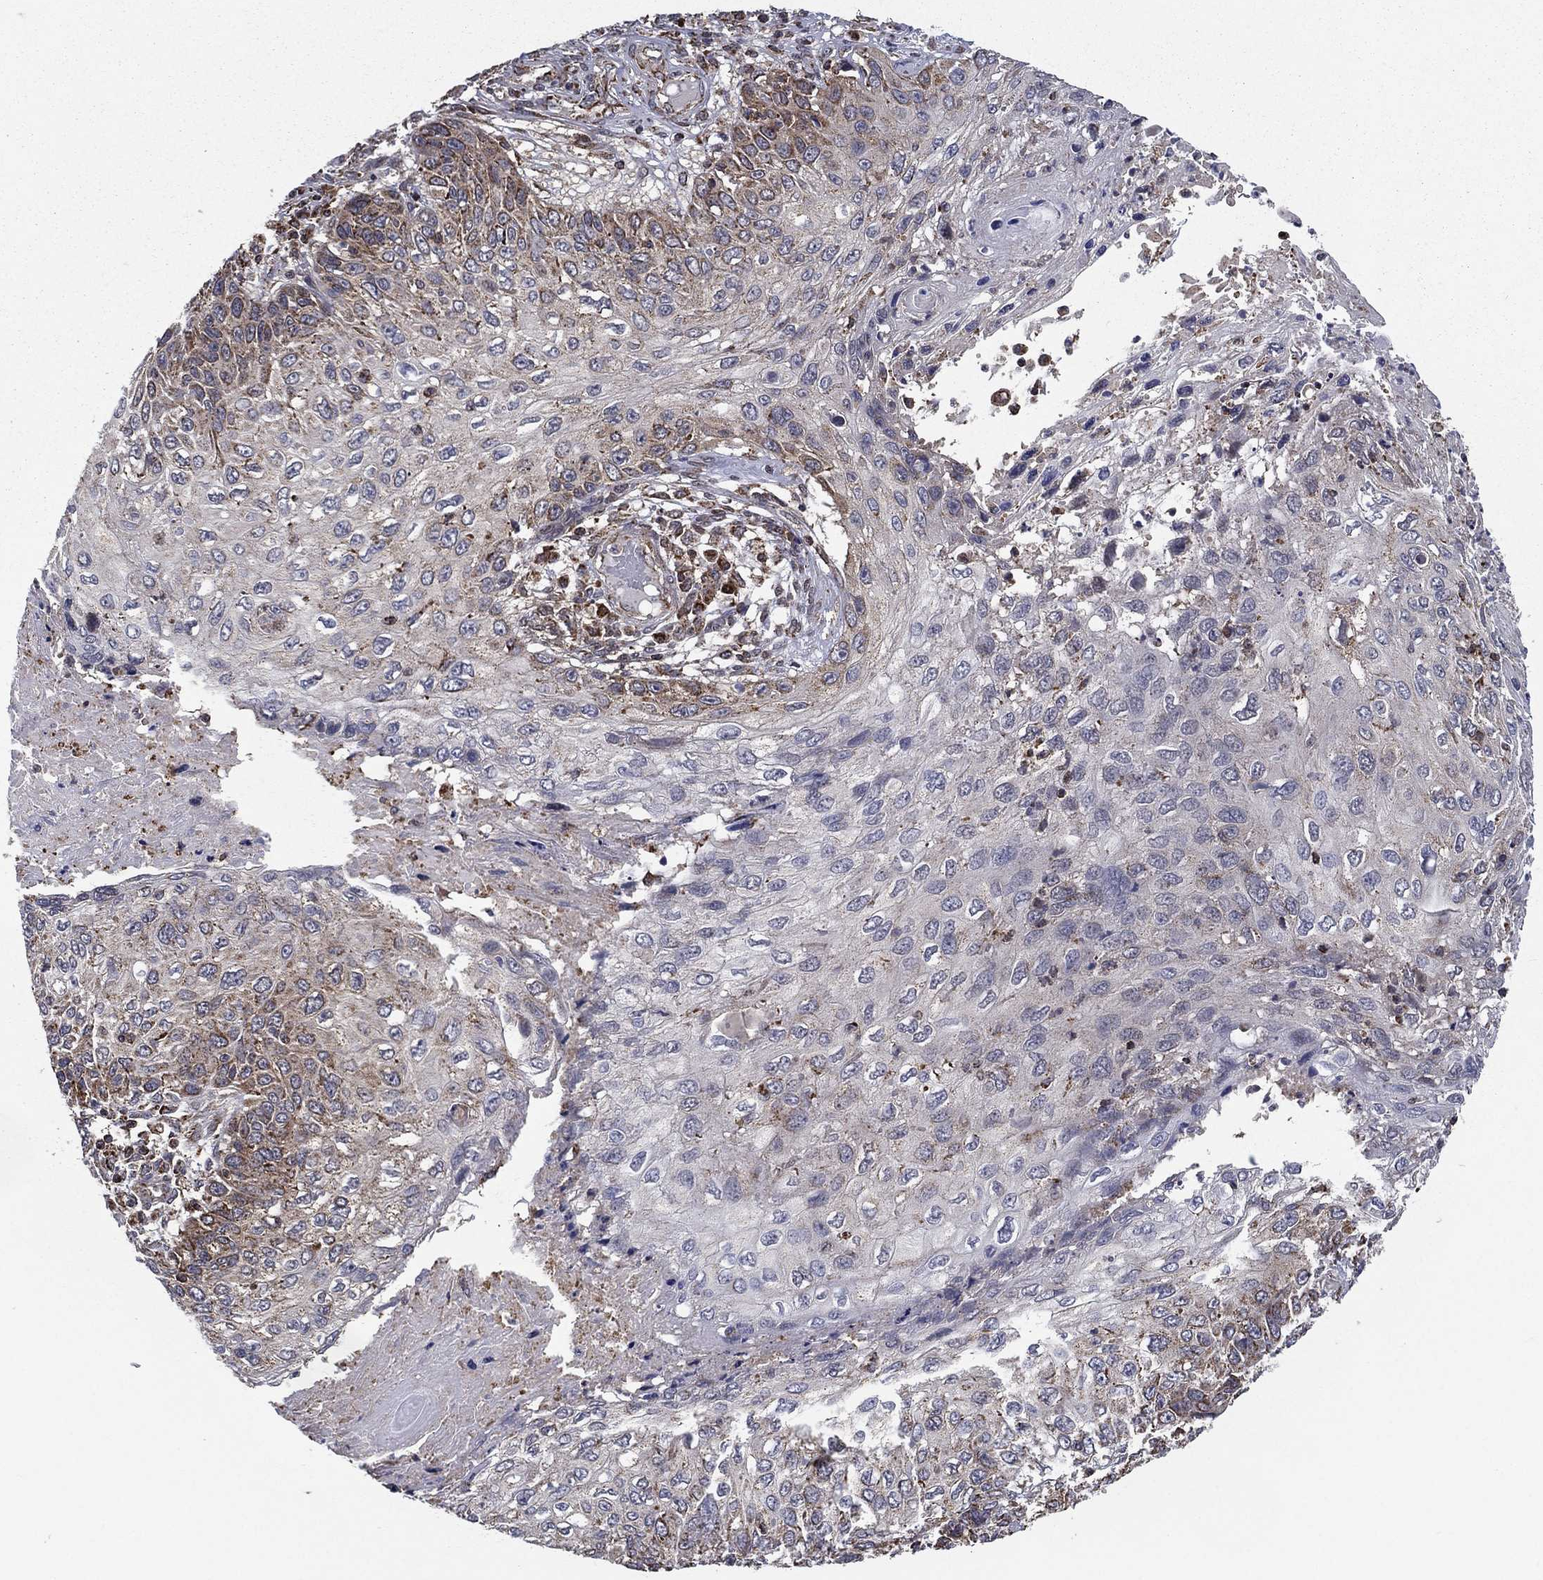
{"staining": {"intensity": "weak", "quantity": "<25%", "location": "cytoplasmic/membranous"}, "tissue": "skin cancer", "cell_type": "Tumor cells", "image_type": "cancer", "snomed": [{"axis": "morphology", "description": "Squamous cell carcinoma, NOS"}, {"axis": "topography", "description": "Skin"}], "caption": "Immunohistochemistry image of skin cancer (squamous cell carcinoma) stained for a protein (brown), which displays no positivity in tumor cells.", "gene": "RIGI", "patient": {"sex": "male", "age": 92}}